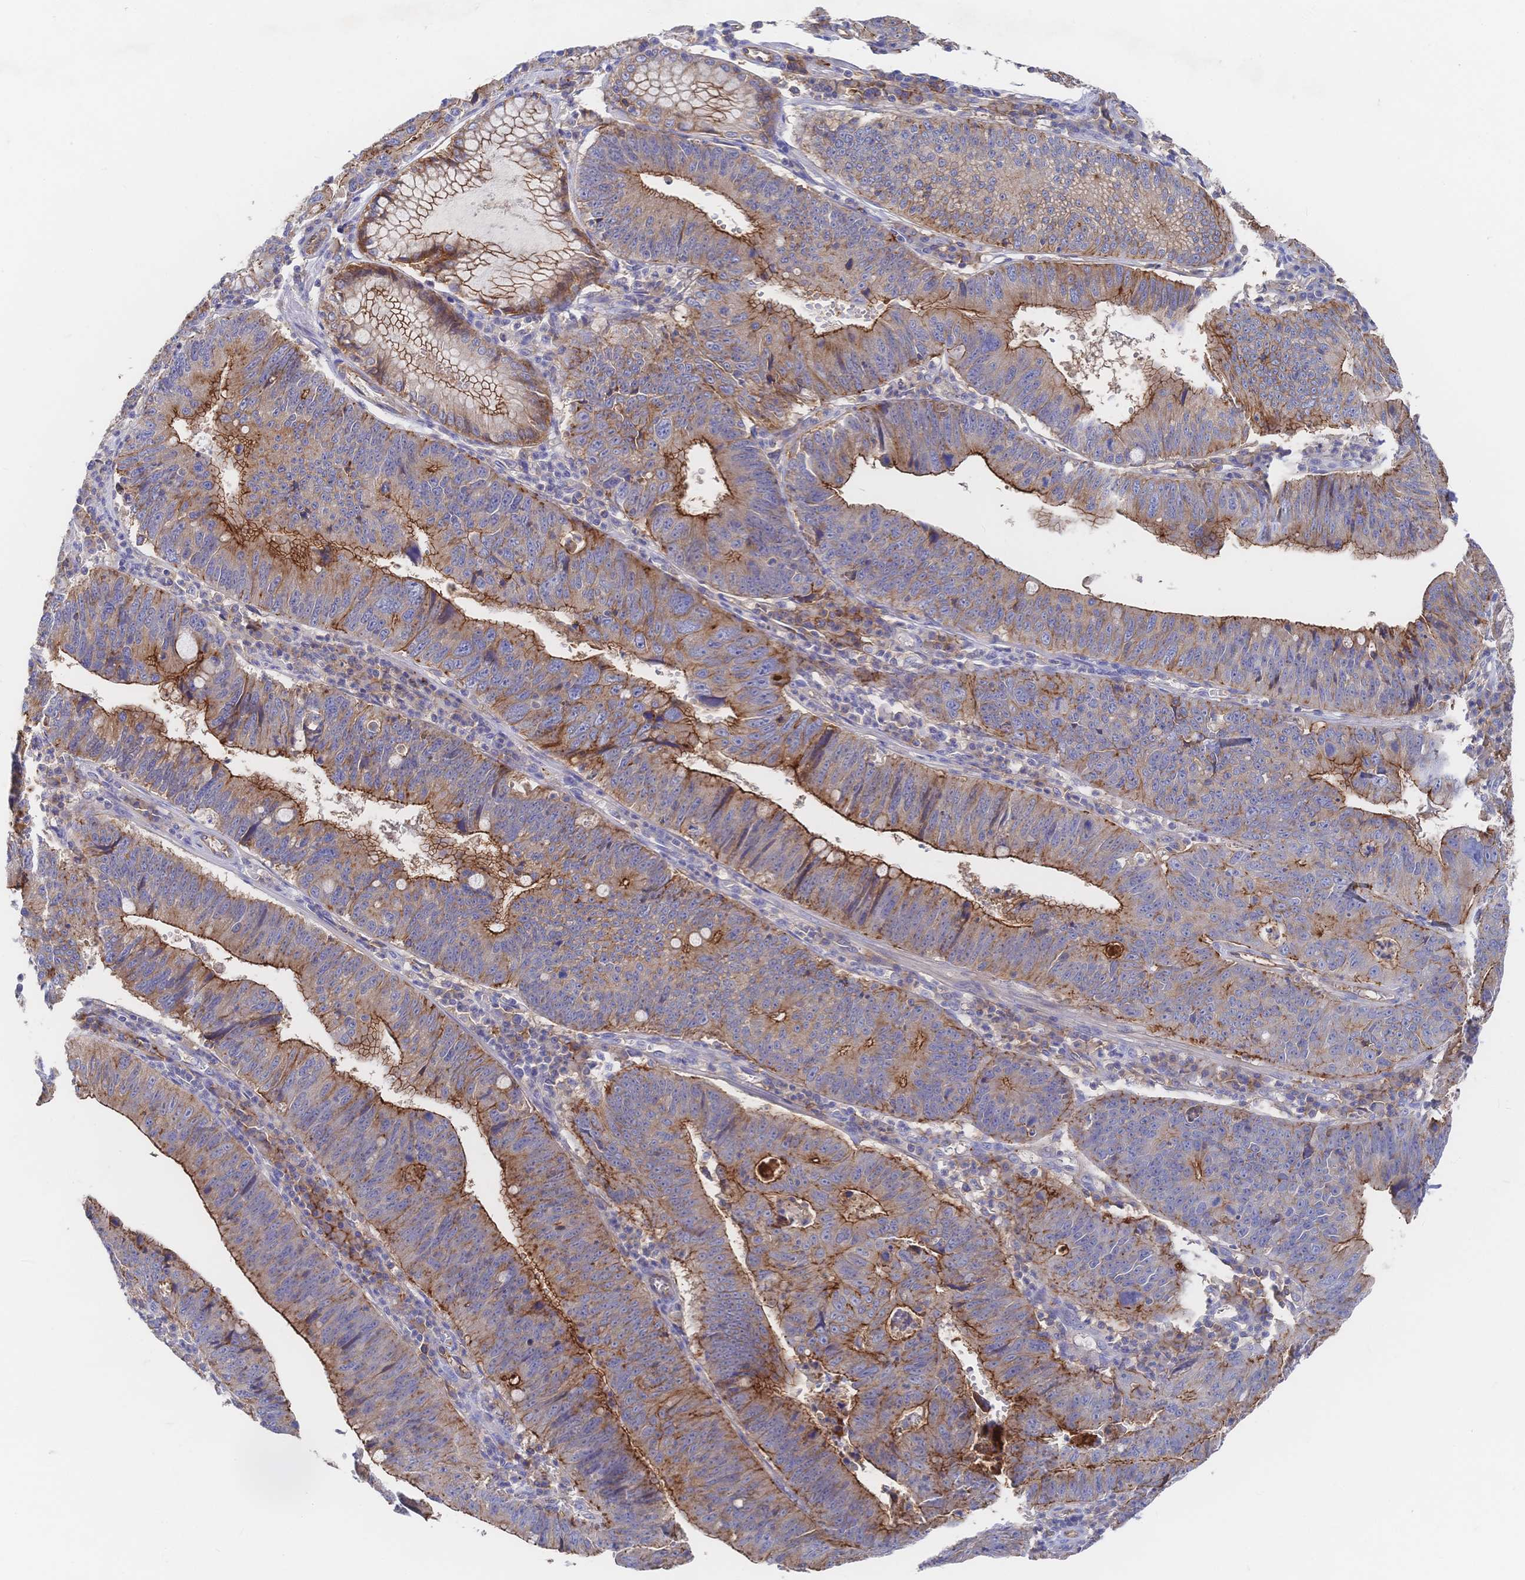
{"staining": {"intensity": "moderate", "quantity": ">75%", "location": "cytoplasmic/membranous"}, "tissue": "stomach cancer", "cell_type": "Tumor cells", "image_type": "cancer", "snomed": [{"axis": "morphology", "description": "Adenocarcinoma, NOS"}, {"axis": "topography", "description": "Stomach"}], "caption": "Stomach cancer tissue exhibits moderate cytoplasmic/membranous expression in about >75% of tumor cells, visualized by immunohistochemistry.", "gene": "F11R", "patient": {"sex": "male", "age": 59}}